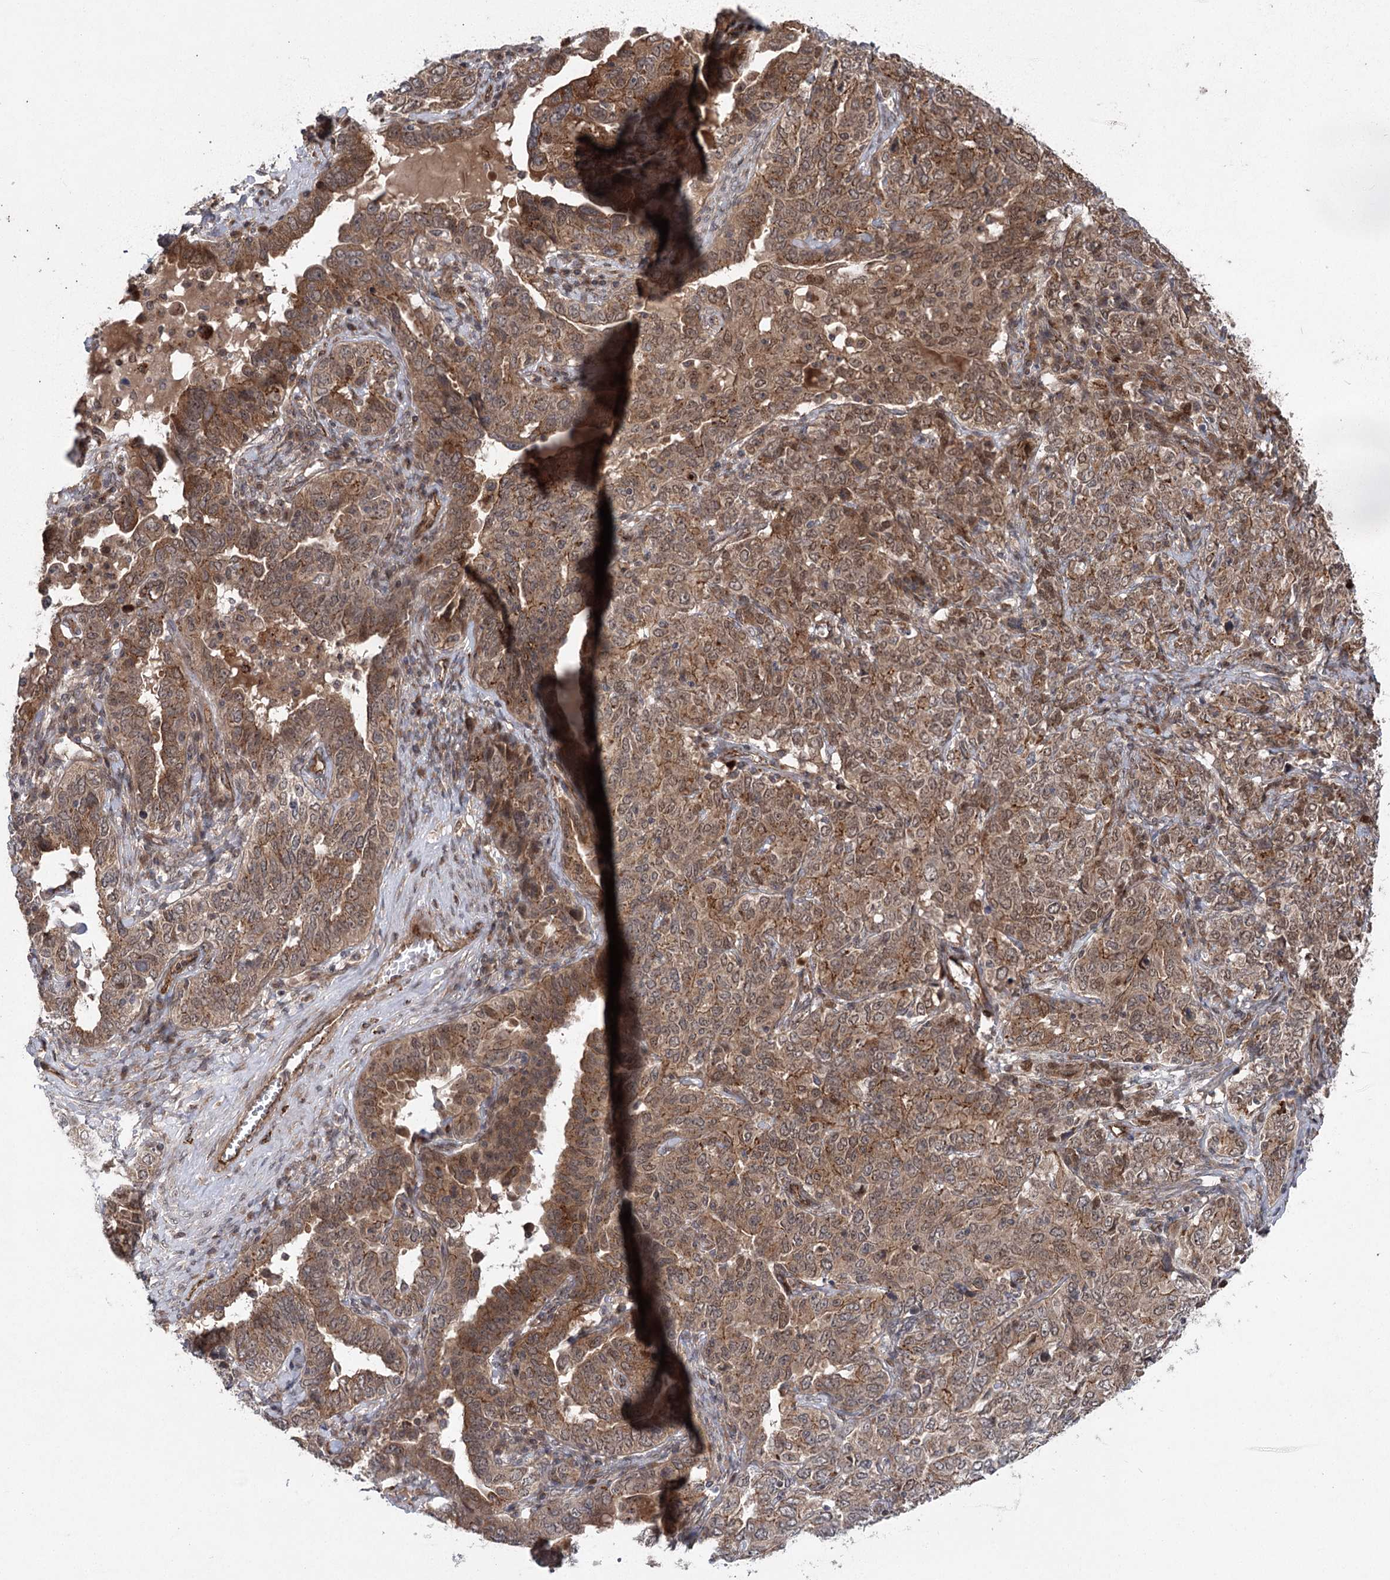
{"staining": {"intensity": "moderate", "quantity": ">75%", "location": "cytoplasmic/membranous"}, "tissue": "ovarian cancer", "cell_type": "Tumor cells", "image_type": "cancer", "snomed": [{"axis": "morphology", "description": "Carcinoma, endometroid"}, {"axis": "topography", "description": "Ovary"}], "caption": "Protein analysis of ovarian endometroid carcinoma tissue demonstrates moderate cytoplasmic/membranous staining in approximately >75% of tumor cells. Immunohistochemistry (ihc) stains the protein of interest in brown and the nuclei are stained blue.", "gene": "METTL24", "patient": {"sex": "female", "age": 62}}